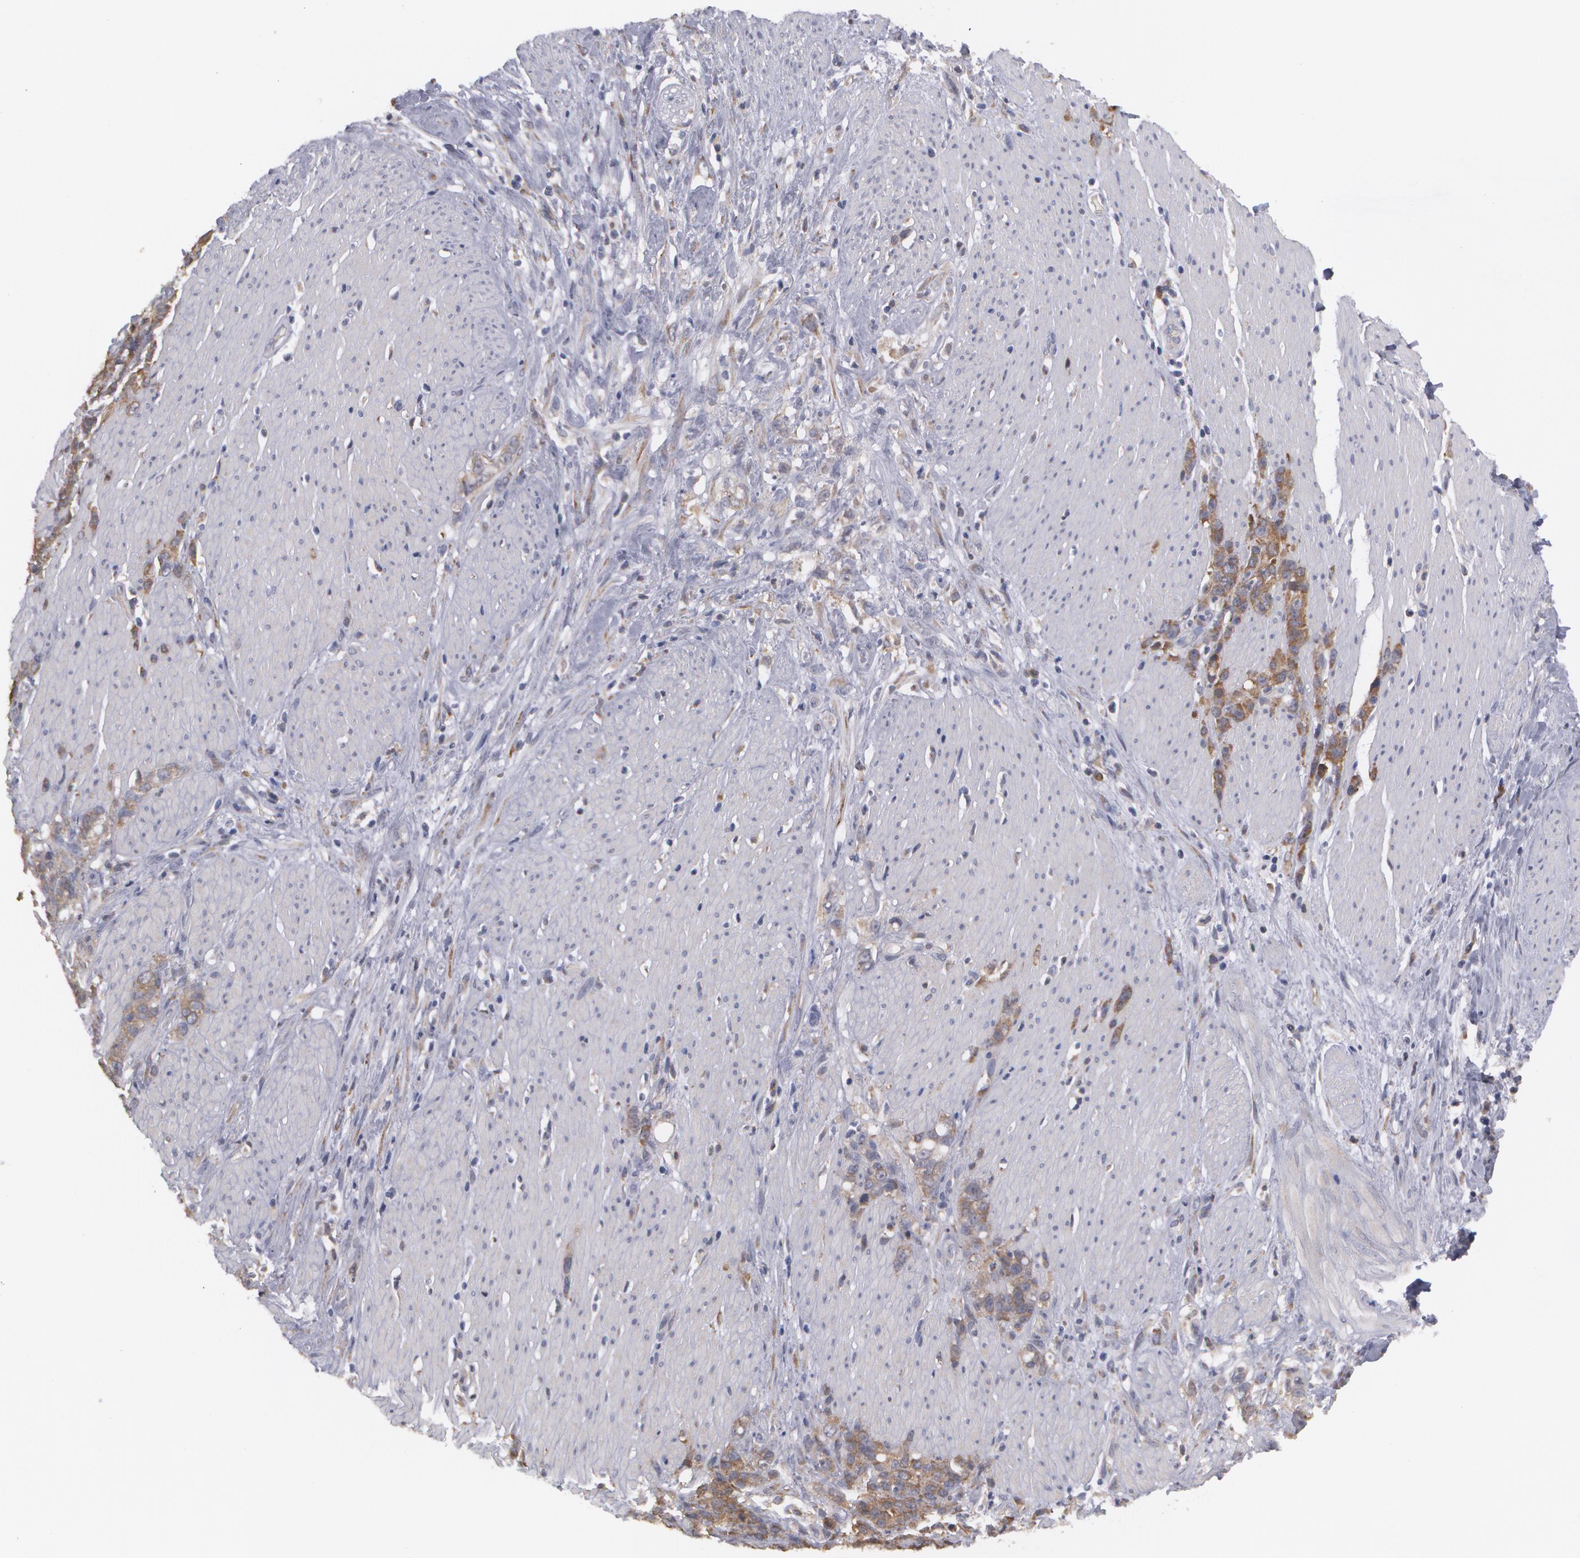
{"staining": {"intensity": "strong", "quantity": ">75%", "location": "cytoplasmic/membranous"}, "tissue": "stomach cancer", "cell_type": "Tumor cells", "image_type": "cancer", "snomed": [{"axis": "morphology", "description": "Adenocarcinoma, NOS"}, {"axis": "topography", "description": "Stomach, lower"}], "caption": "There is high levels of strong cytoplasmic/membranous expression in tumor cells of stomach cancer, as demonstrated by immunohistochemical staining (brown color).", "gene": "MTHFD1", "patient": {"sex": "male", "age": 88}}